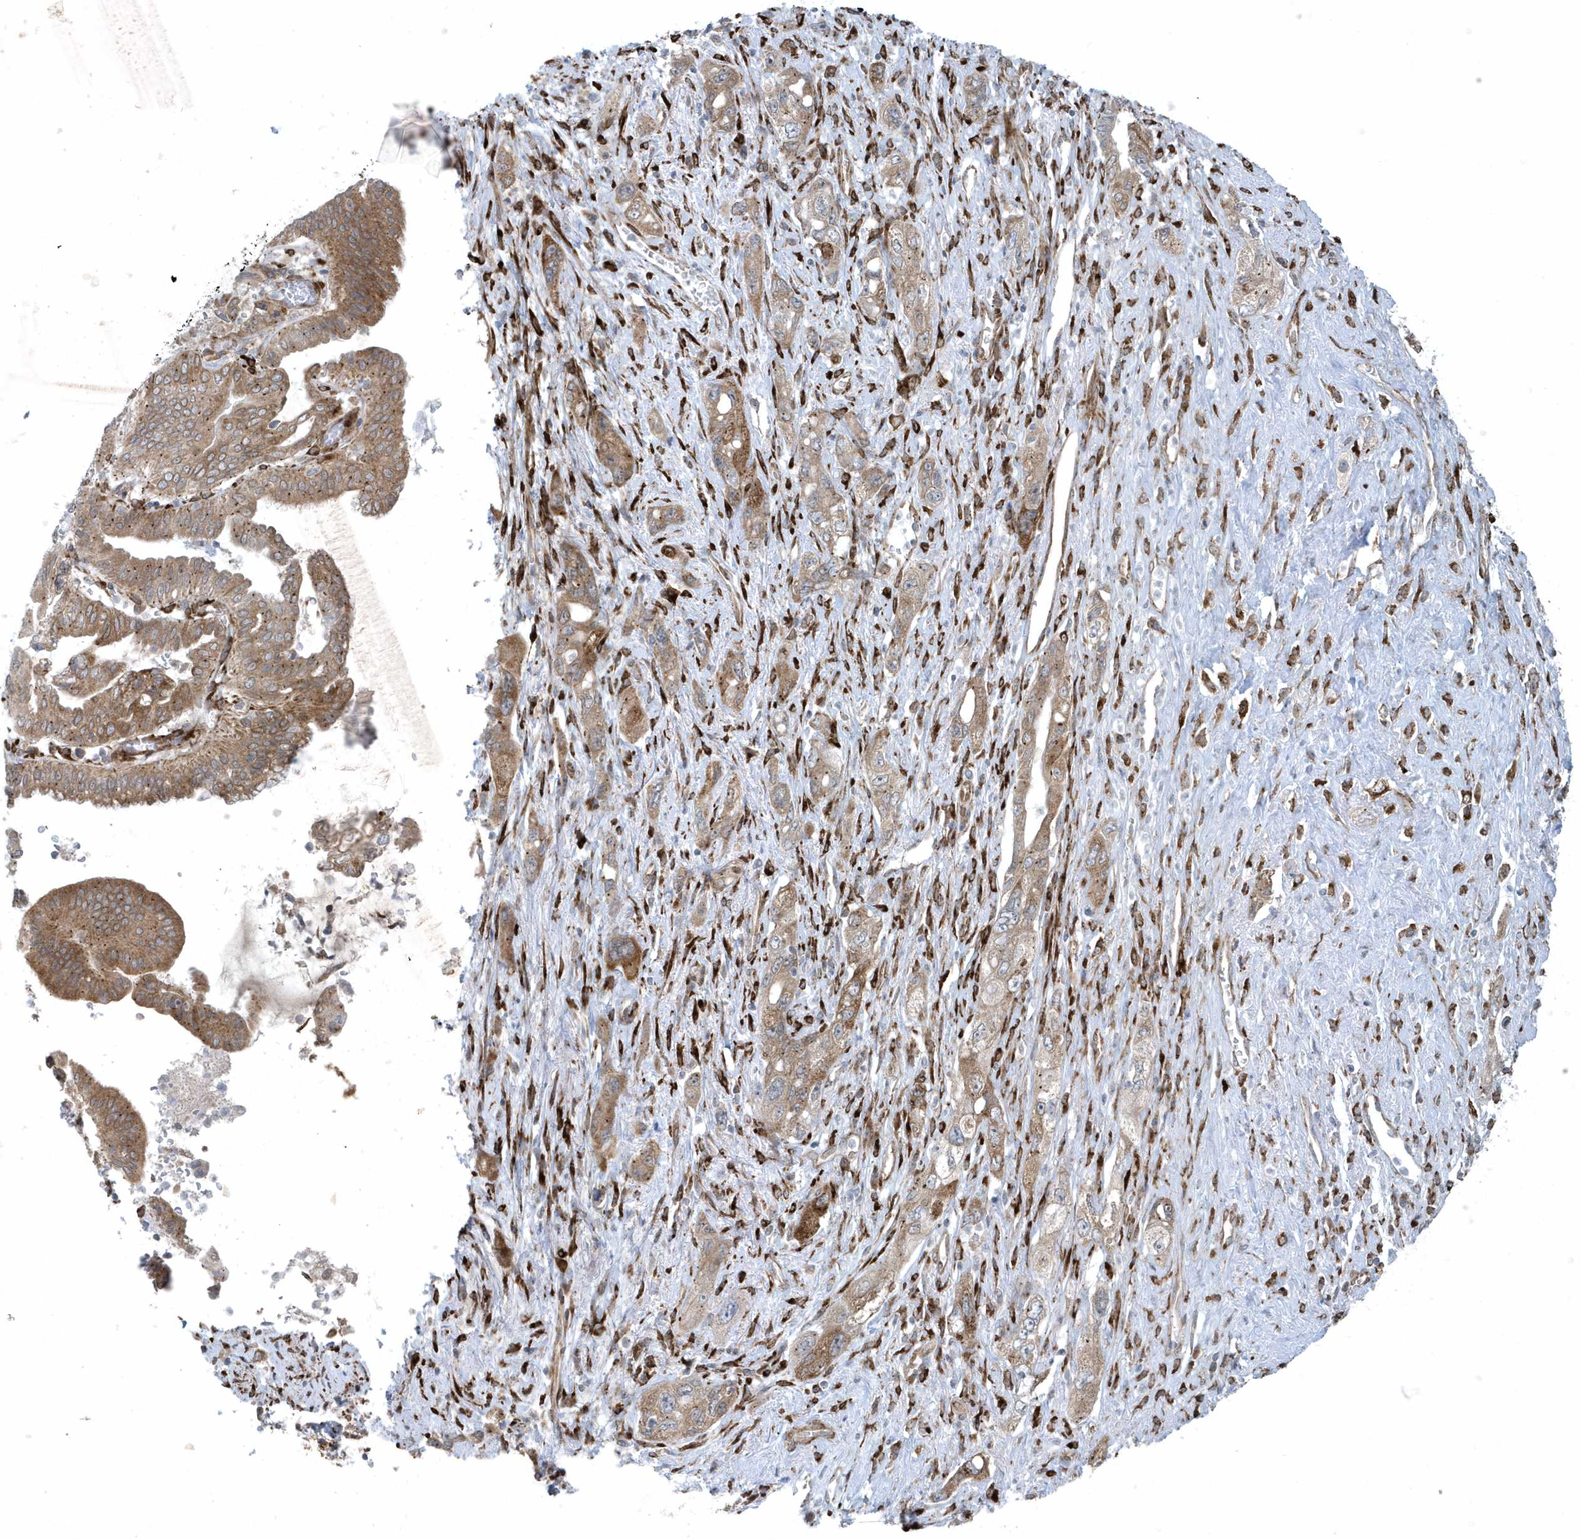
{"staining": {"intensity": "moderate", "quantity": ">75%", "location": "cytoplasmic/membranous"}, "tissue": "pancreatic cancer", "cell_type": "Tumor cells", "image_type": "cancer", "snomed": [{"axis": "morphology", "description": "Adenocarcinoma, NOS"}, {"axis": "topography", "description": "Pancreas"}], "caption": "Immunohistochemistry (IHC) (DAB (3,3'-diaminobenzidine)) staining of human pancreatic cancer demonstrates moderate cytoplasmic/membranous protein staining in about >75% of tumor cells.", "gene": "FAM98A", "patient": {"sex": "female", "age": 73}}